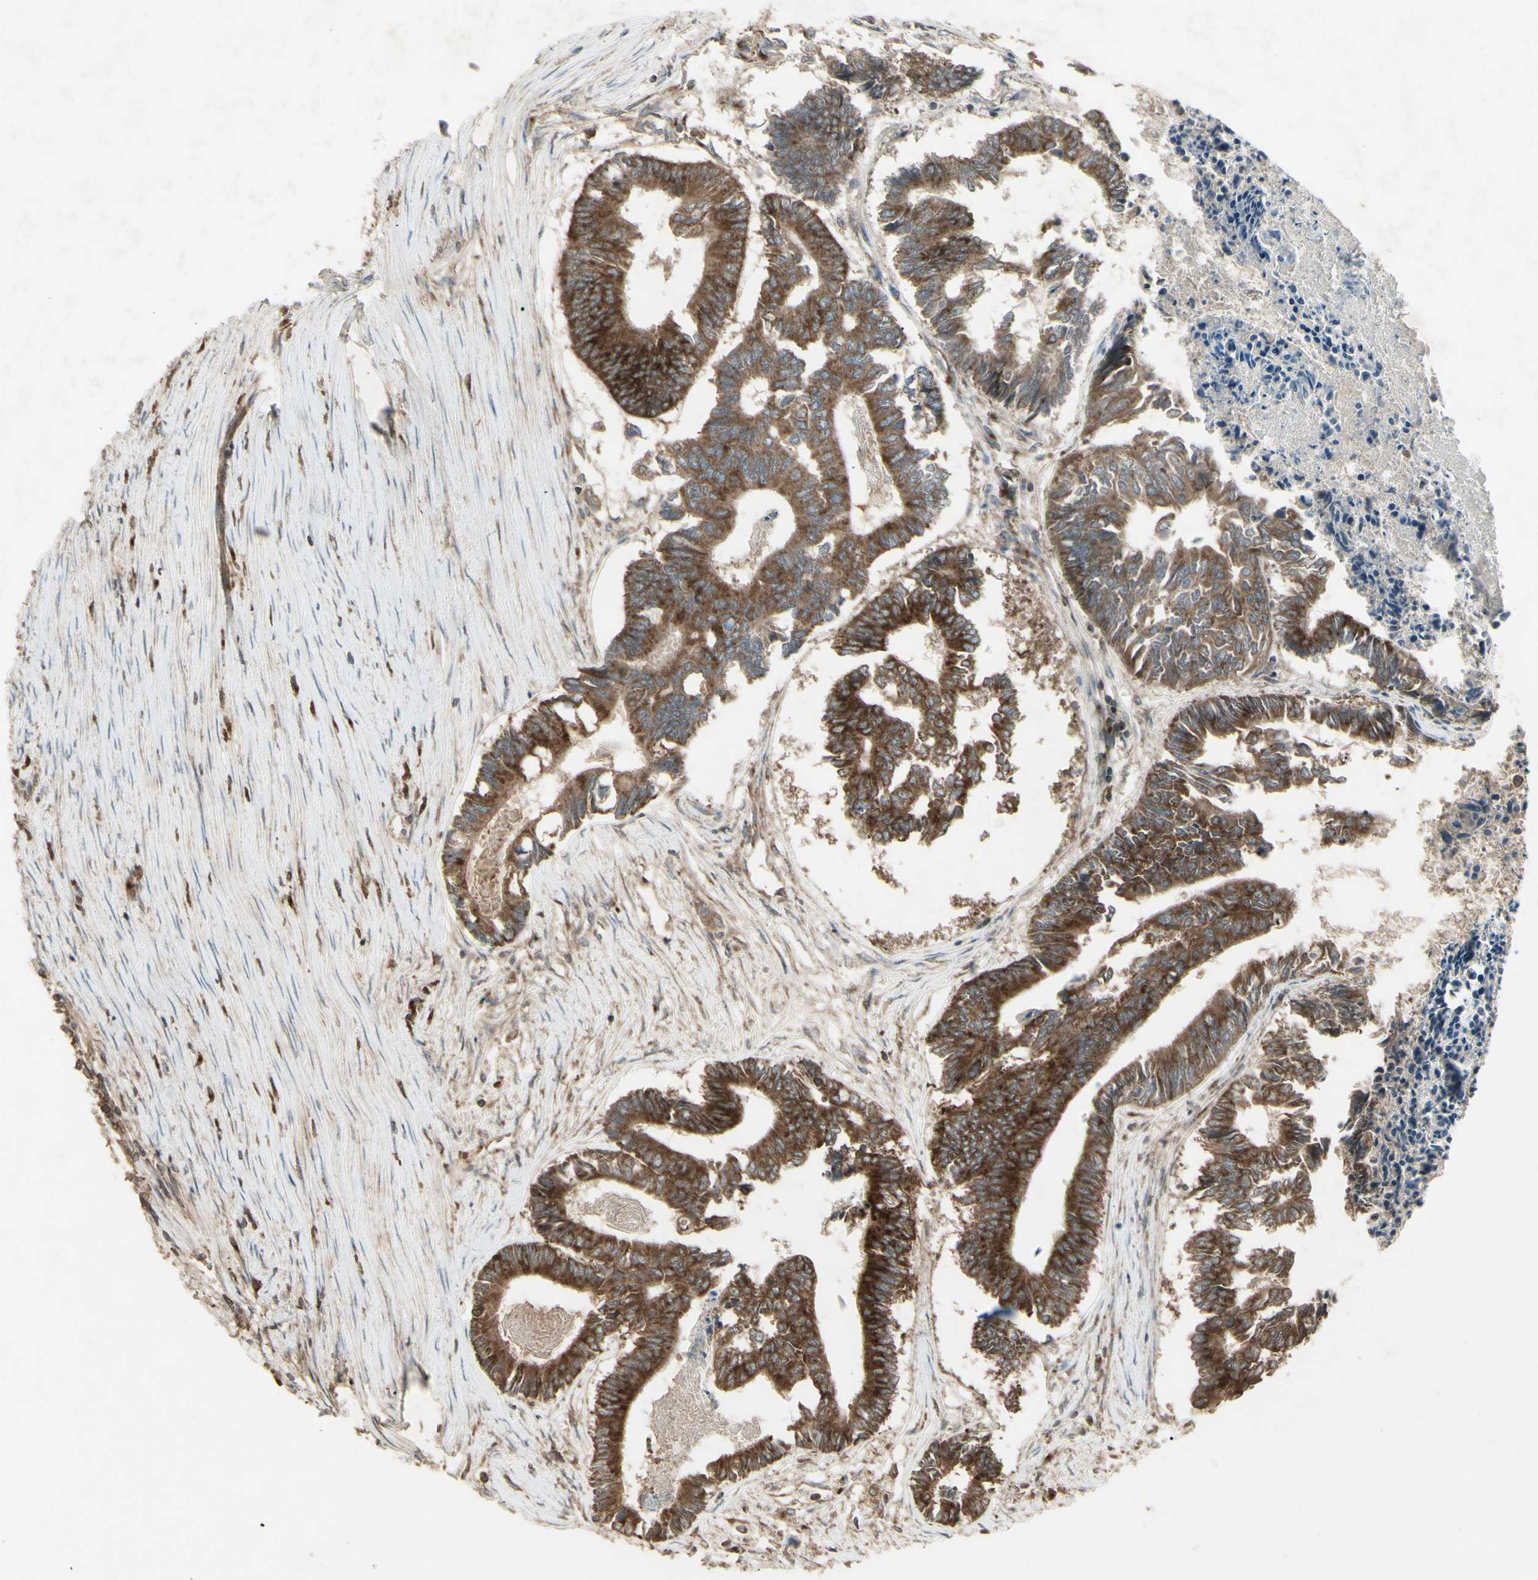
{"staining": {"intensity": "strong", "quantity": ">75%", "location": "cytoplasmic/membranous"}, "tissue": "colorectal cancer", "cell_type": "Tumor cells", "image_type": "cancer", "snomed": [{"axis": "morphology", "description": "Adenocarcinoma, NOS"}, {"axis": "topography", "description": "Rectum"}], "caption": "This photomicrograph demonstrates colorectal cancer stained with immunohistochemistry to label a protein in brown. The cytoplasmic/membranous of tumor cells show strong positivity for the protein. Nuclei are counter-stained blue.", "gene": "AP1G1", "patient": {"sex": "male", "age": 63}}